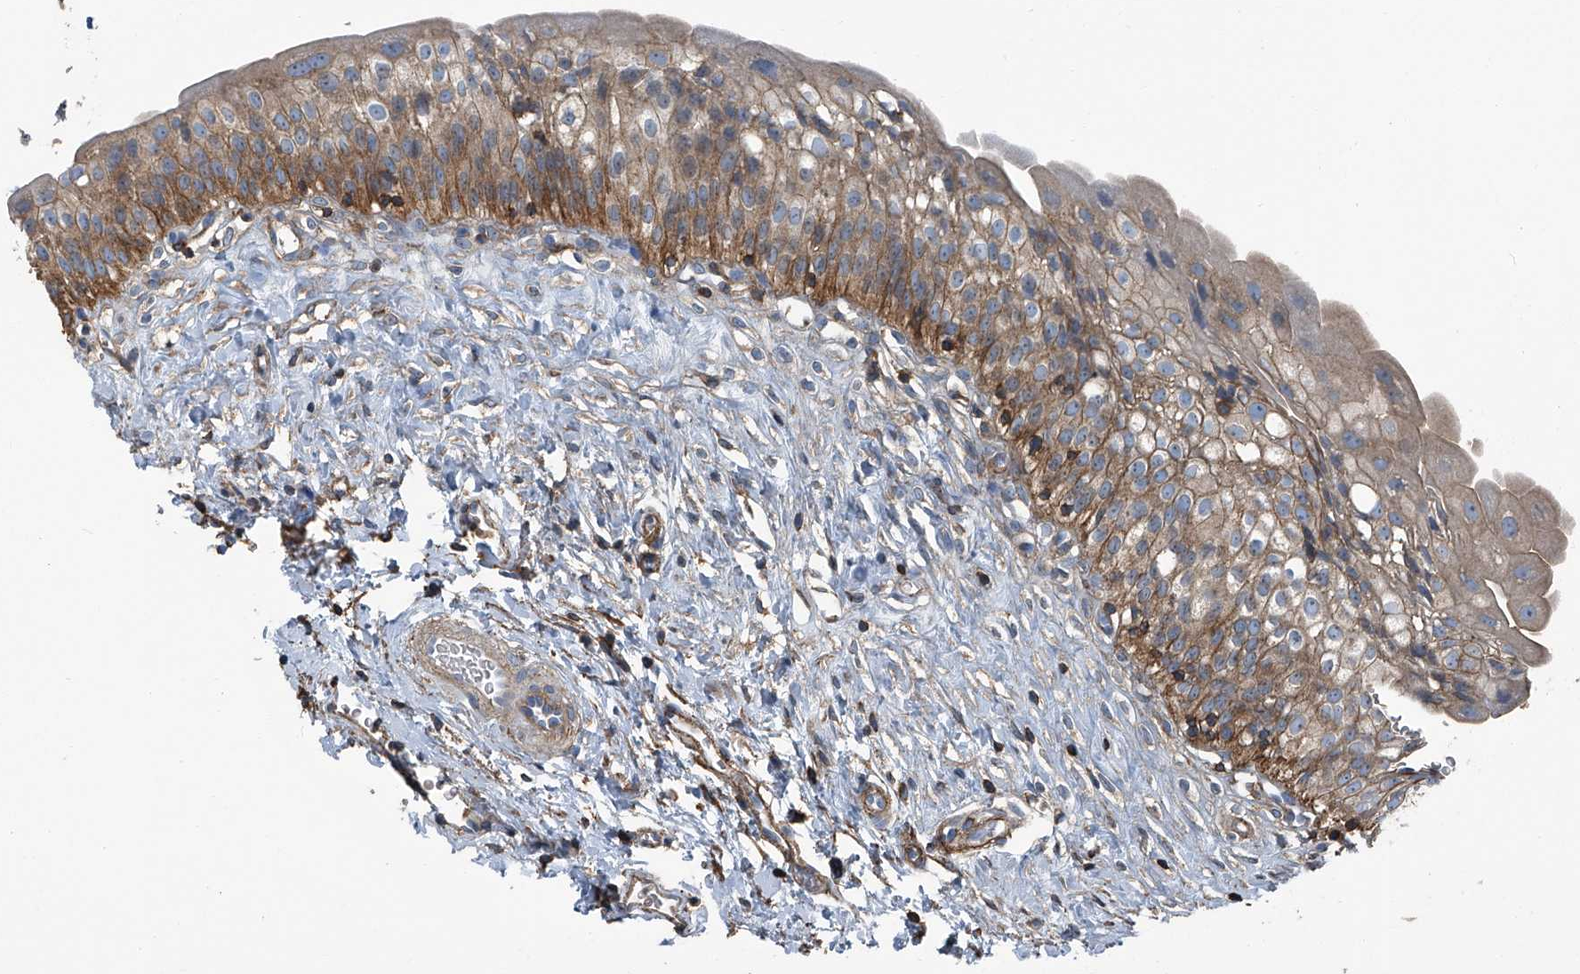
{"staining": {"intensity": "moderate", "quantity": ">75%", "location": "cytoplasmic/membranous"}, "tissue": "urinary bladder", "cell_type": "Urothelial cells", "image_type": "normal", "snomed": [{"axis": "morphology", "description": "Normal tissue, NOS"}, {"axis": "topography", "description": "Urinary bladder"}], "caption": "High-power microscopy captured an immunohistochemistry (IHC) image of unremarkable urinary bladder, revealing moderate cytoplasmic/membranous positivity in about >75% of urothelial cells.", "gene": "SEPTIN7", "patient": {"sex": "male", "age": 51}}